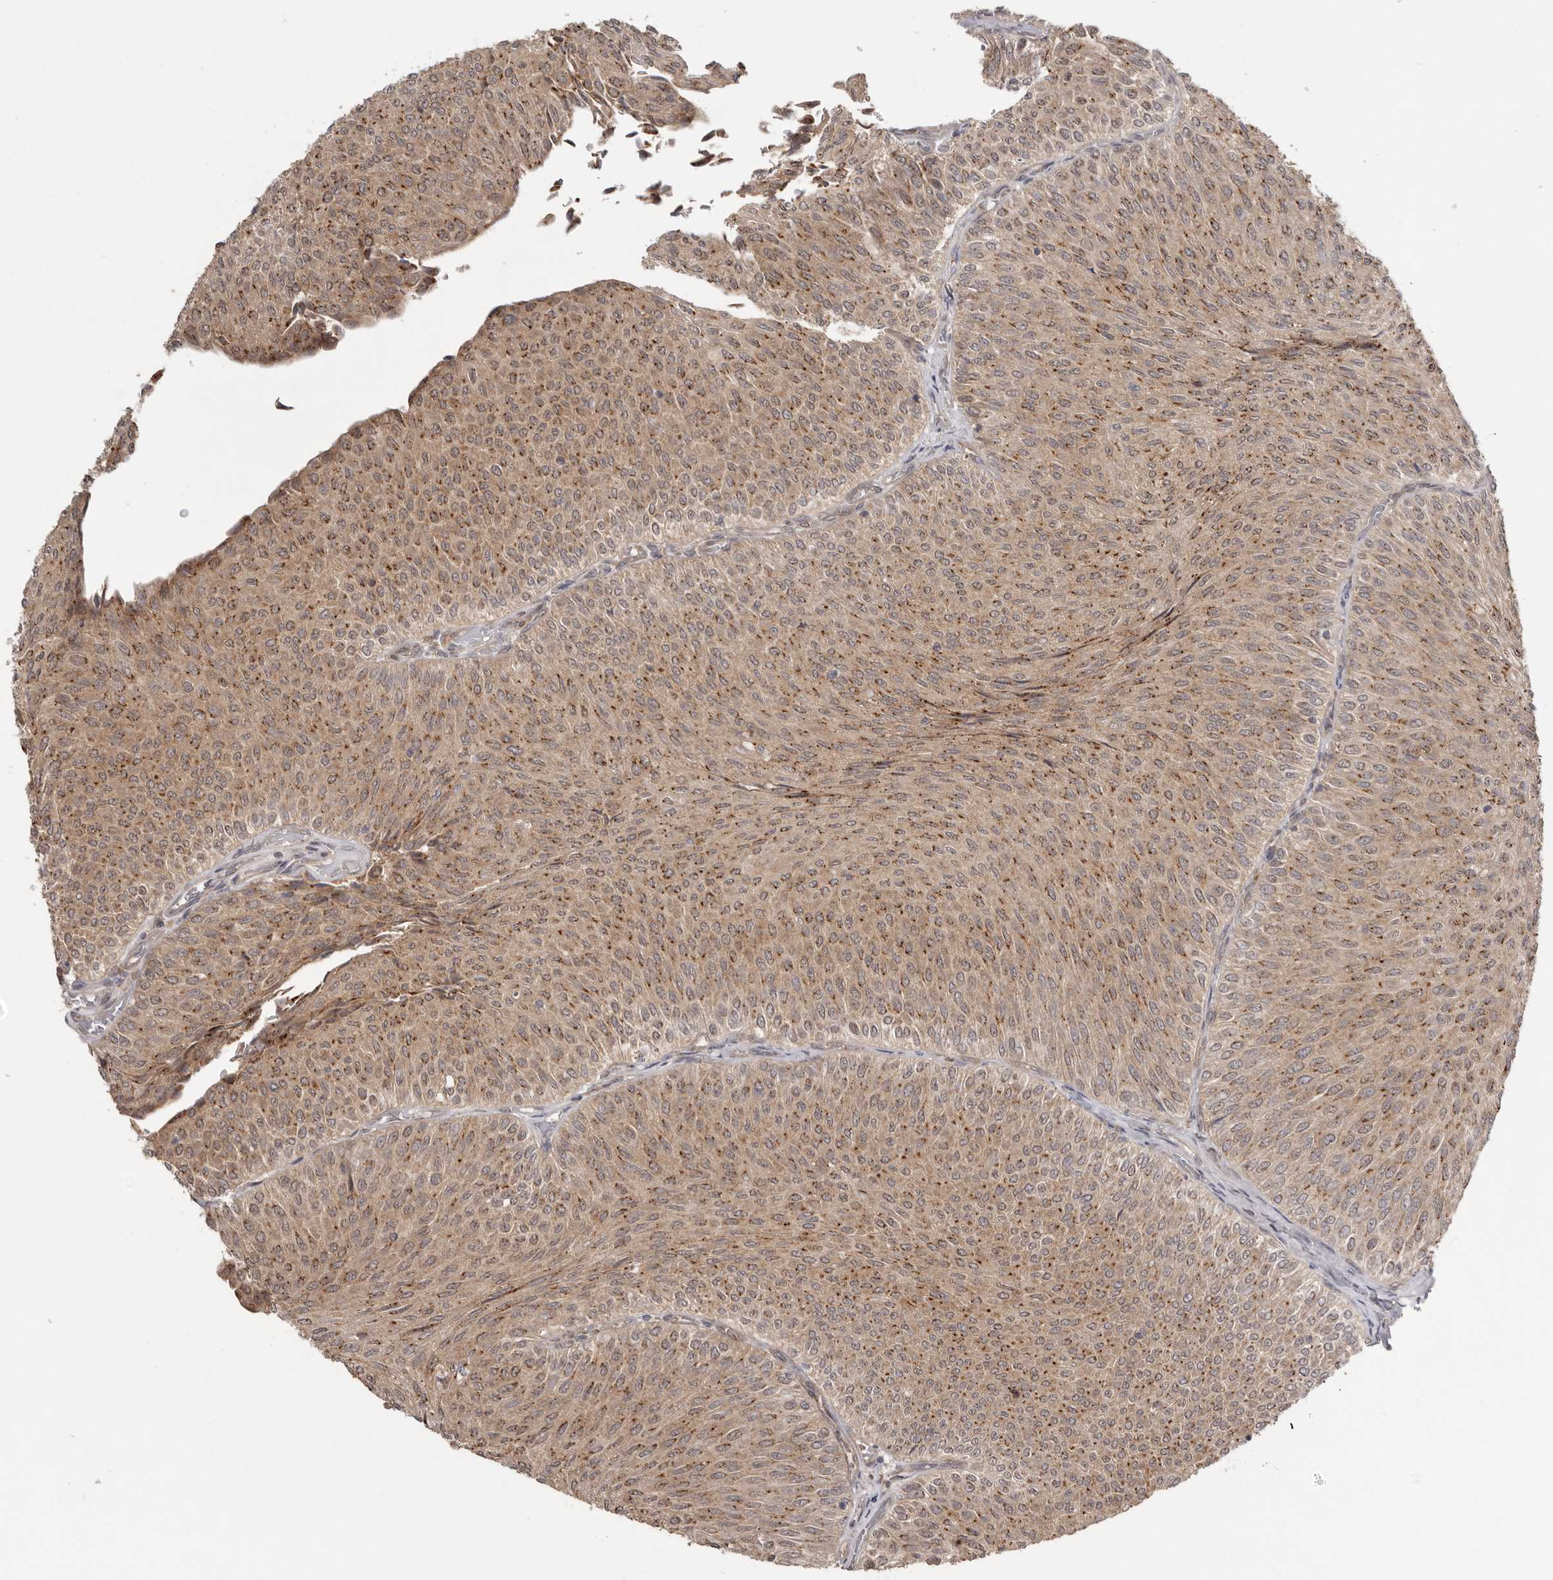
{"staining": {"intensity": "moderate", "quantity": ">75%", "location": "cytoplasmic/membranous"}, "tissue": "urothelial cancer", "cell_type": "Tumor cells", "image_type": "cancer", "snomed": [{"axis": "morphology", "description": "Urothelial carcinoma, Low grade"}, {"axis": "topography", "description": "Urinary bladder"}], "caption": "This micrograph demonstrates immunohistochemistry (IHC) staining of human urothelial cancer, with medium moderate cytoplasmic/membranous positivity in approximately >75% of tumor cells.", "gene": "NSUN4", "patient": {"sex": "male", "age": 78}}